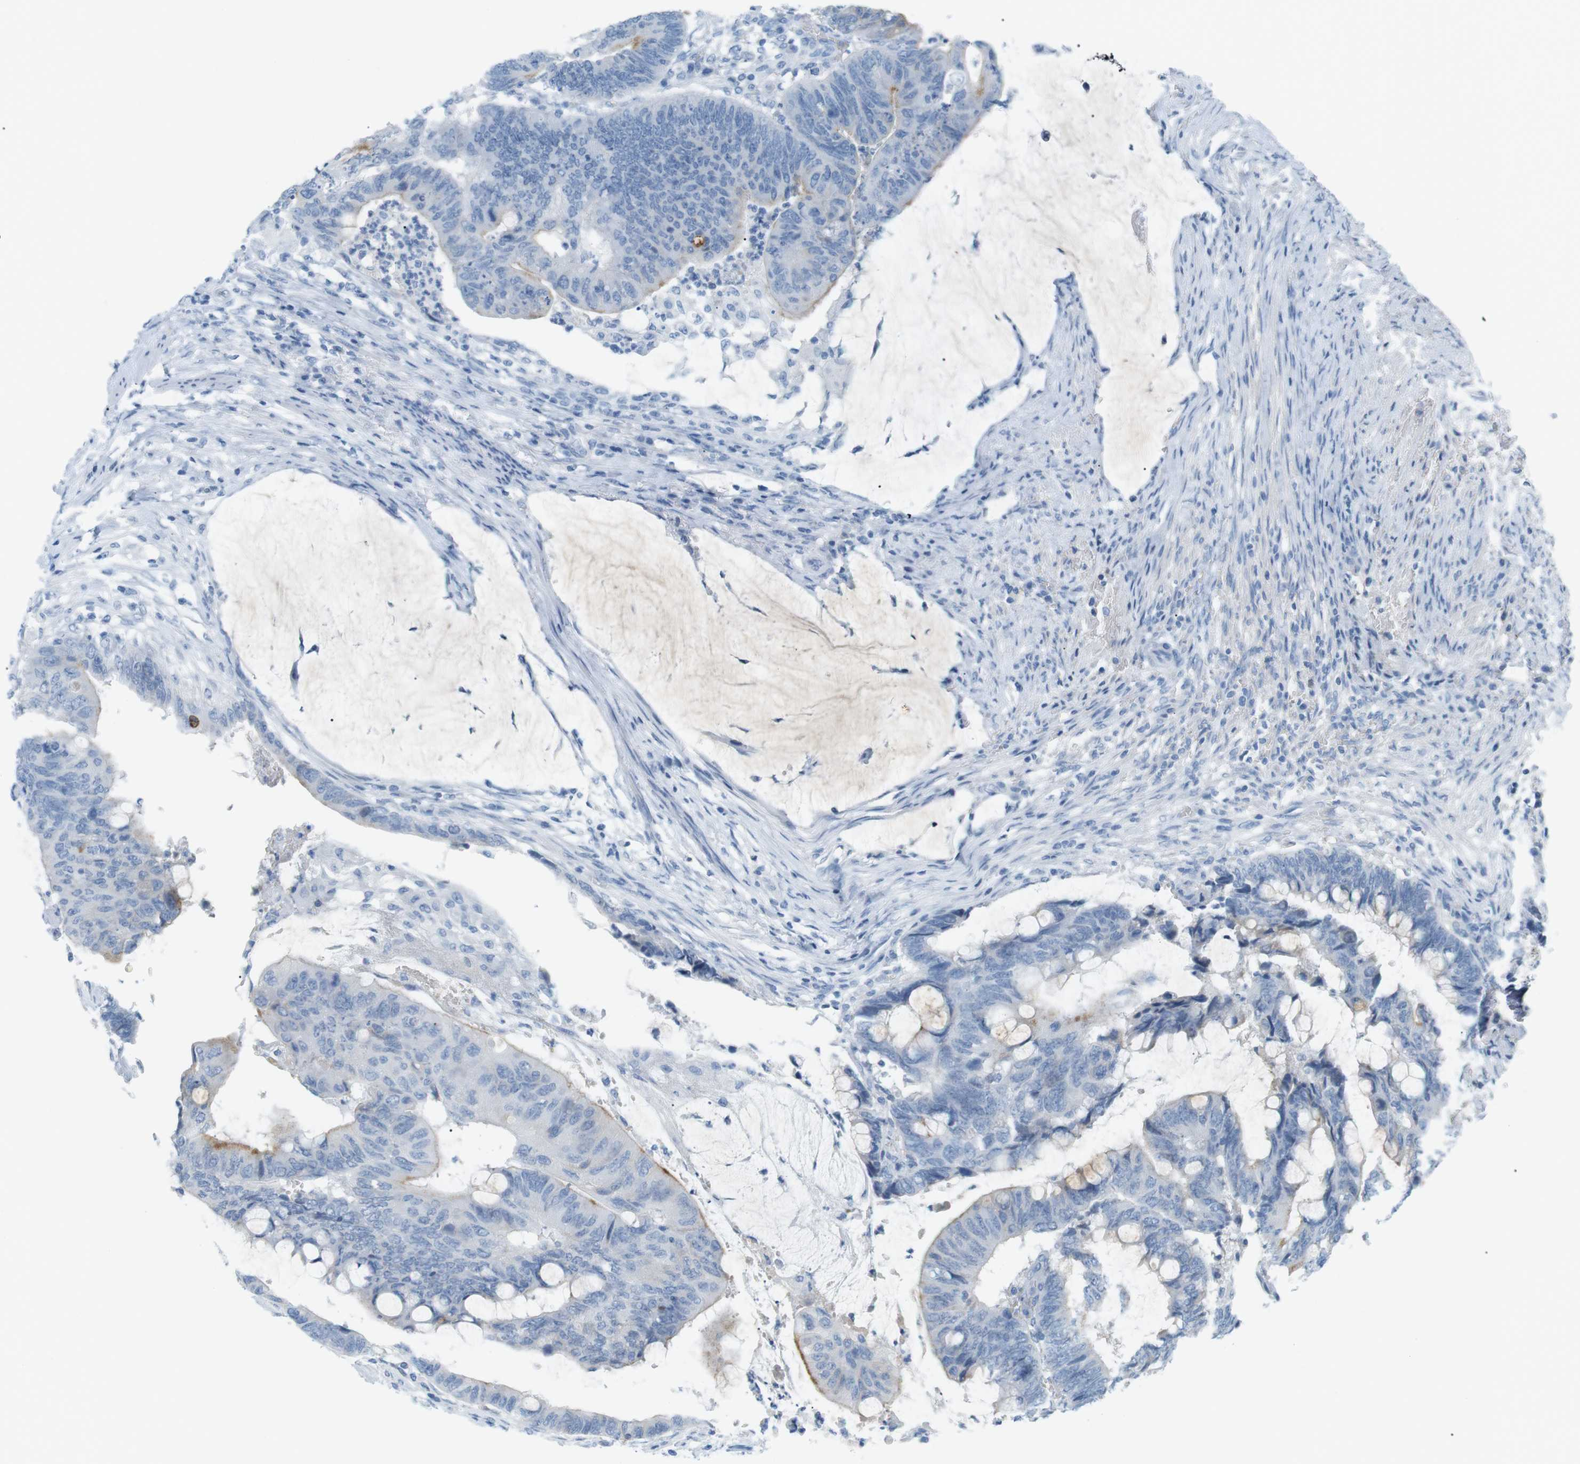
{"staining": {"intensity": "negative", "quantity": "none", "location": "none"}, "tissue": "colorectal cancer", "cell_type": "Tumor cells", "image_type": "cancer", "snomed": [{"axis": "morphology", "description": "Normal tissue, NOS"}, {"axis": "morphology", "description": "Adenocarcinoma, NOS"}, {"axis": "topography", "description": "Rectum"}, {"axis": "topography", "description": "Peripheral nerve tissue"}], "caption": "High magnification brightfield microscopy of adenocarcinoma (colorectal) stained with DAB (3,3'-diaminobenzidine) (brown) and counterstained with hematoxylin (blue): tumor cells show no significant expression.", "gene": "AZGP1", "patient": {"sex": "male", "age": 92}}